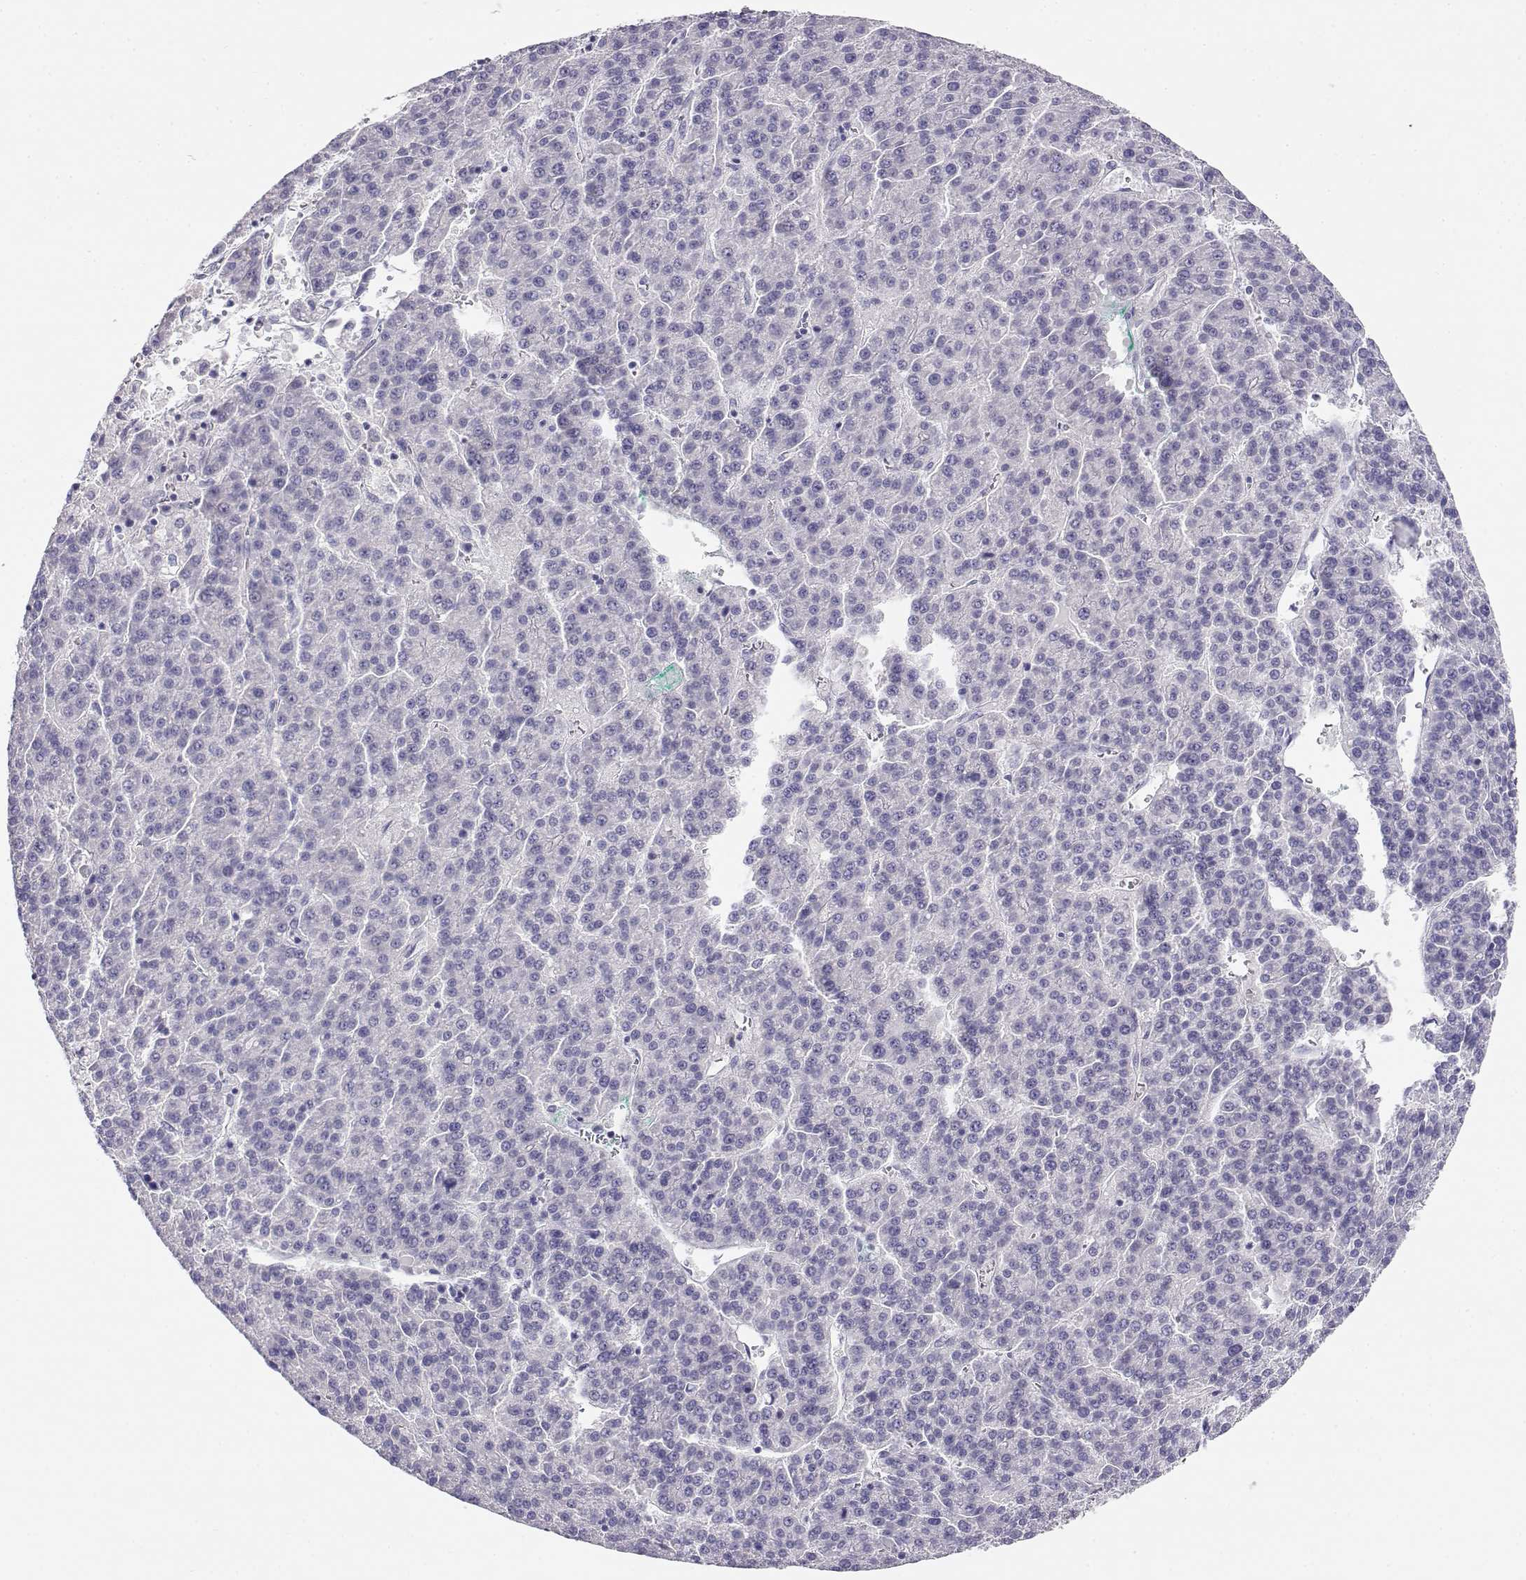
{"staining": {"intensity": "negative", "quantity": "none", "location": "none"}, "tissue": "liver cancer", "cell_type": "Tumor cells", "image_type": "cancer", "snomed": [{"axis": "morphology", "description": "Carcinoma, Hepatocellular, NOS"}, {"axis": "topography", "description": "Liver"}], "caption": "The IHC histopathology image has no significant positivity in tumor cells of hepatocellular carcinoma (liver) tissue. (Immunohistochemistry, brightfield microscopy, high magnification).", "gene": "GPR174", "patient": {"sex": "female", "age": 58}}